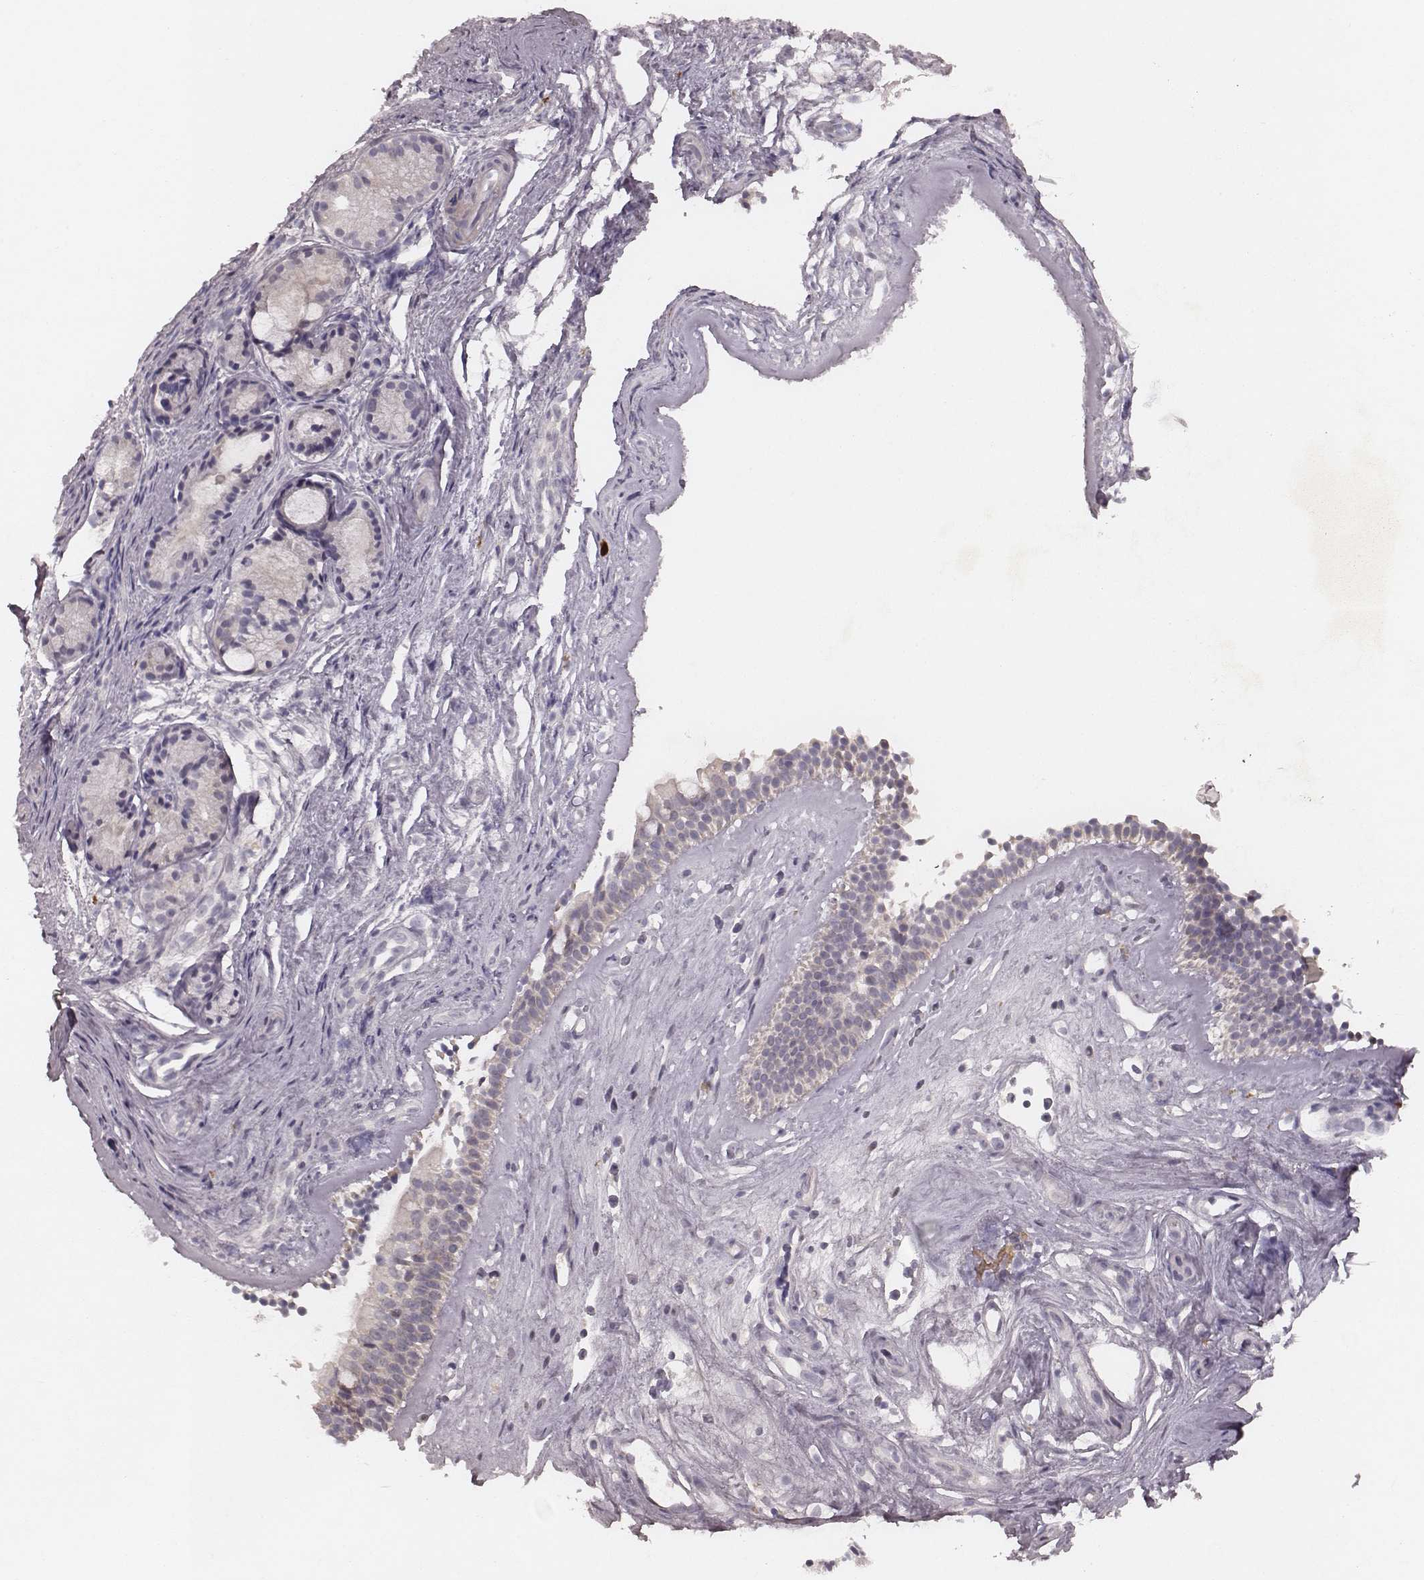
{"staining": {"intensity": "negative", "quantity": "none", "location": "none"}, "tissue": "nasopharynx", "cell_type": "Respiratory epithelial cells", "image_type": "normal", "snomed": [{"axis": "morphology", "description": "Normal tissue, NOS"}, {"axis": "topography", "description": "Nasopharynx"}], "caption": "Immunohistochemistry micrograph of unremarkable nasopharynx: nasopharynx stained with DAB (3,3'-diaminobenzidine) shows no significant protein positivity in respiratory epithelial cells.", "gene": "FAM13B", "patient": {"sex": "female", "age": 52}}